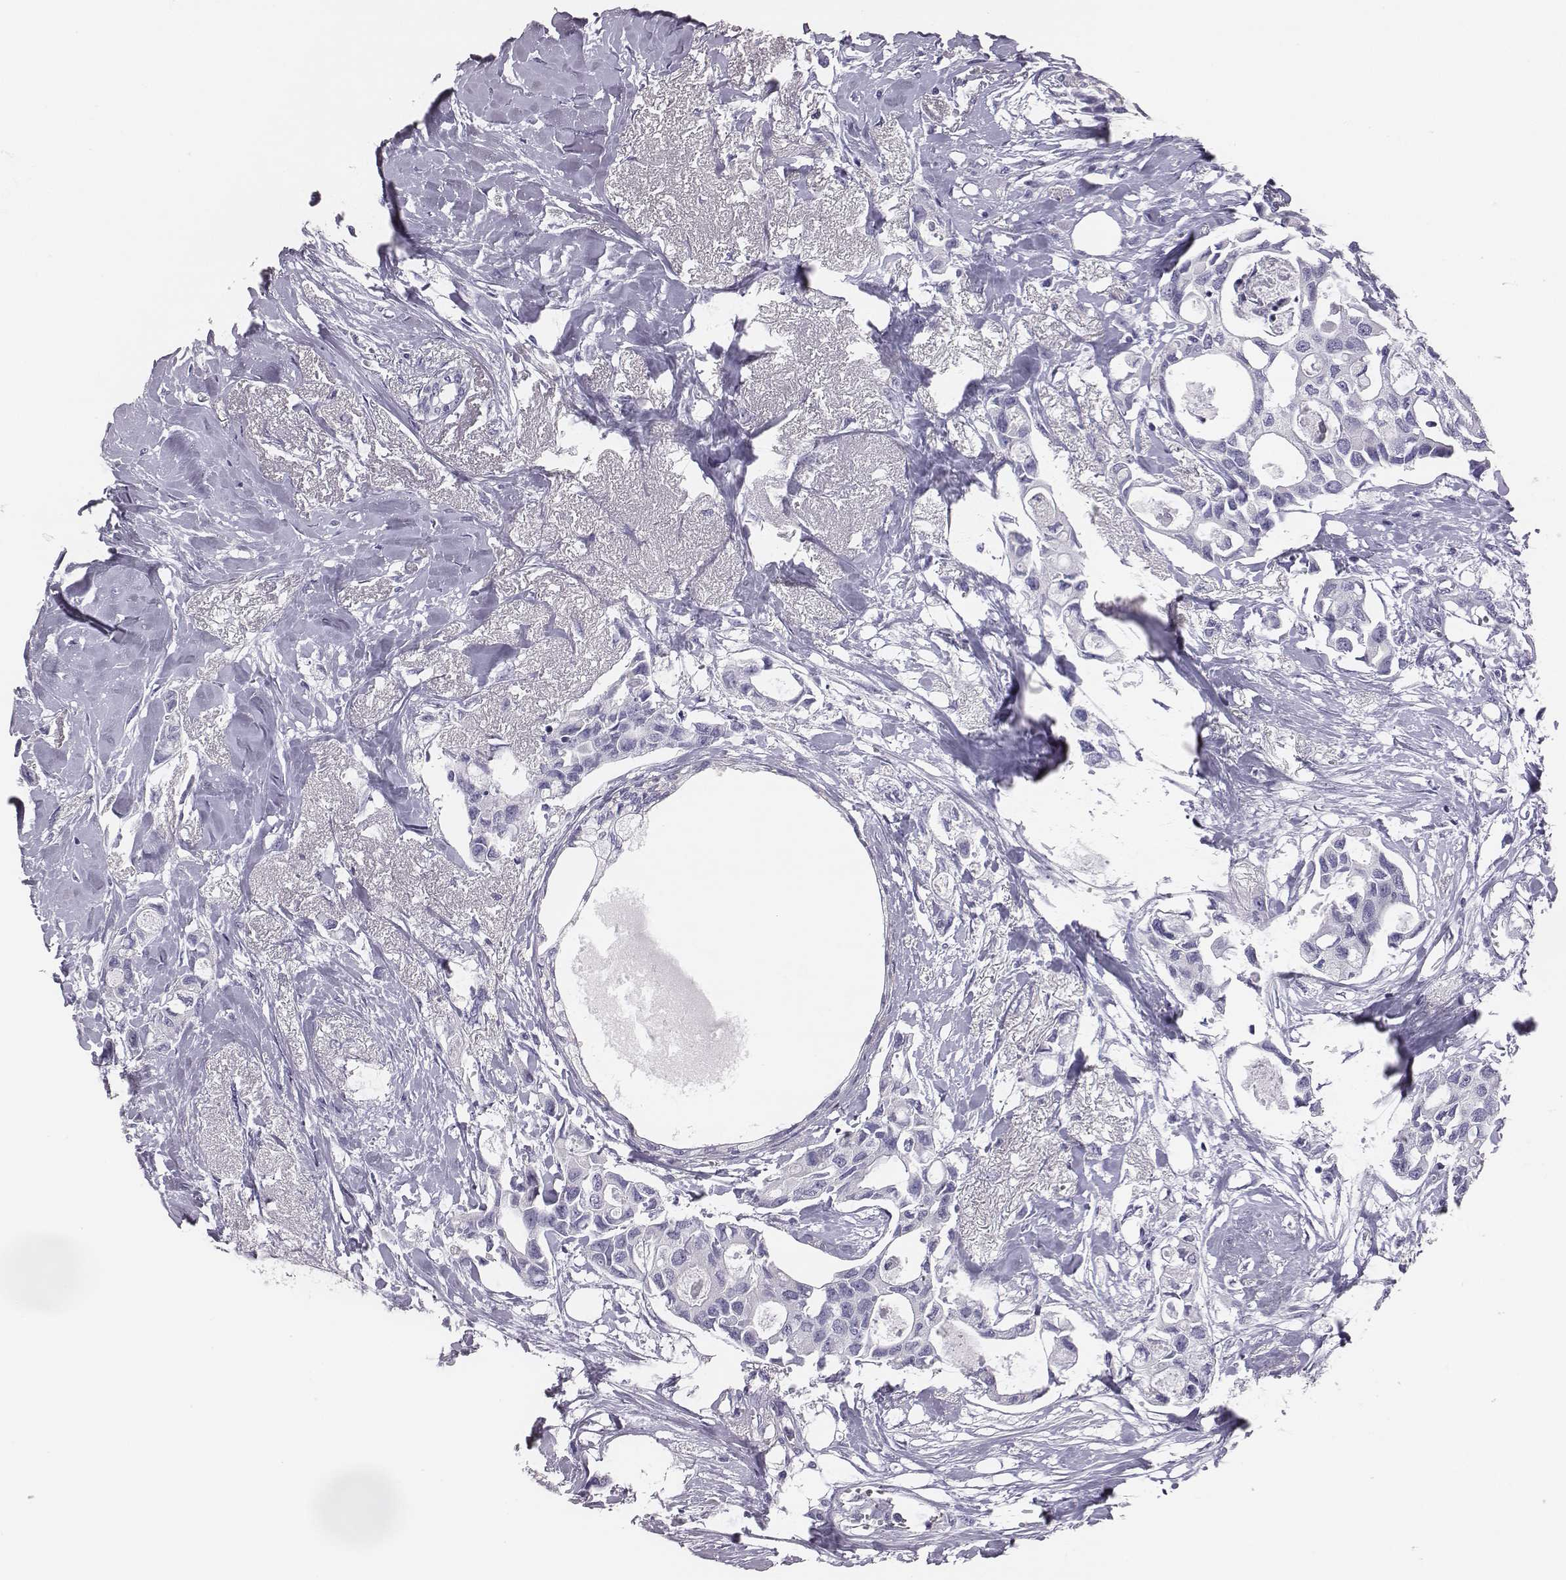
{"staining": {"intensity": "negative", "quantity": "none", "location": "none"}, "tissue": "breast cancer", "cell_type": "Tumor cells", "image_type": "cancer", "snomed": [{"axis": "morphology", "description": "Duct carcinoma"}, {"axis": "topography", "description": "Breast"}], "caption": "DAB immunohistochemical staining of breast infiltrating ductal carcinoma displays no significant staining in tumor cells. (Brightfield microscopy of DAB IHC at high magnification).", "gene": "ACOD1", "patient": {"sex": "female", "age": 83}}